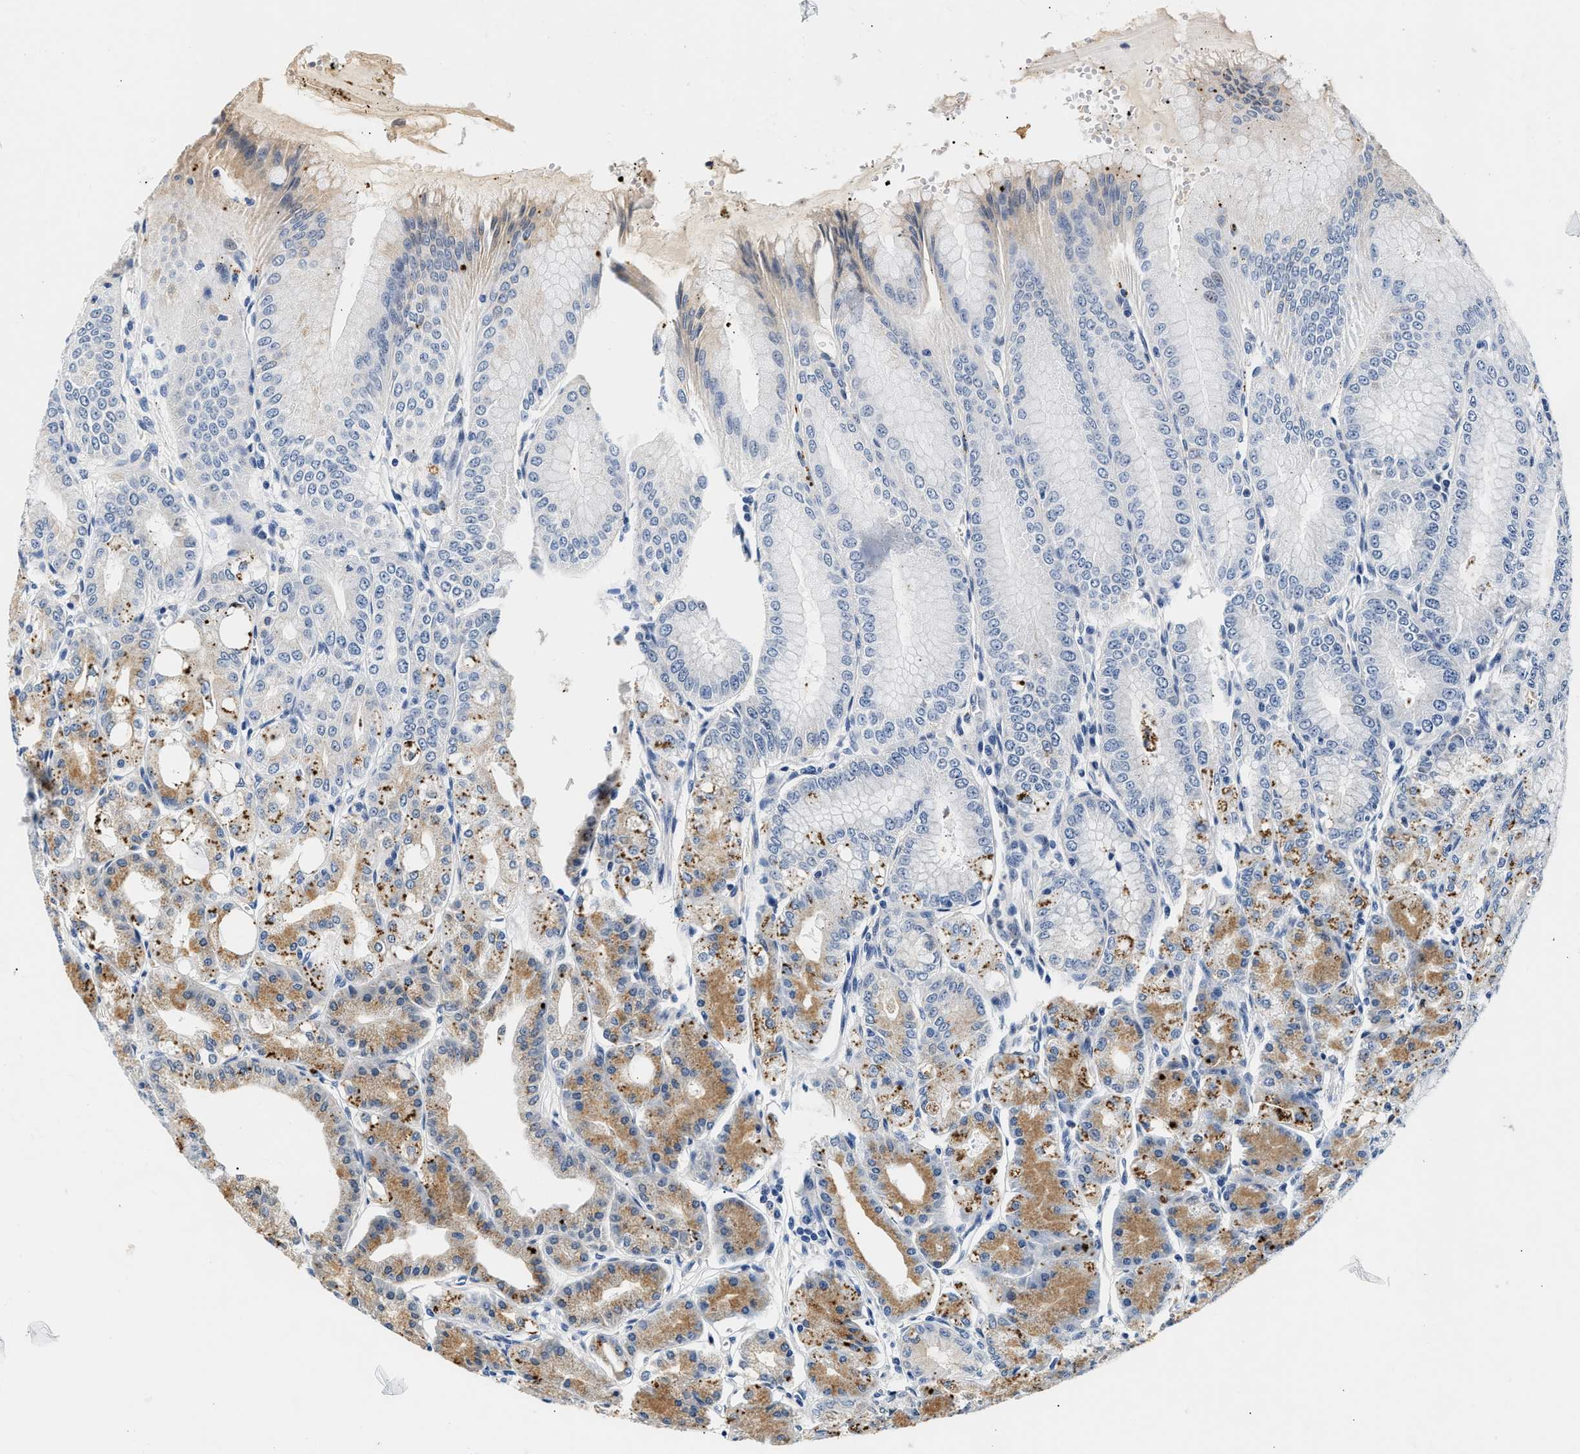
{"staining": {"intensity": "weak", "quantity": "<25%", "location": "cytoplasmic/membranous"}, "tissue": "stomach", "cell_type": "Glandular cells", "image_type": "normal", "snomed": [{"axis": "morphology", "description": "Normal tissue, NOS"}, {"axis": "topography", "description": "Stomach, lower"}], "caption": "A high-resolution photomicrograph shows immunohistochemistry staining of benign stomach, which reveals no significant expression in glandular cells. (DAB IHC visualized using brightfield microscopy, high magnification).", "gene": "MED22", "patient": {"sex": "male", "age": 71}}